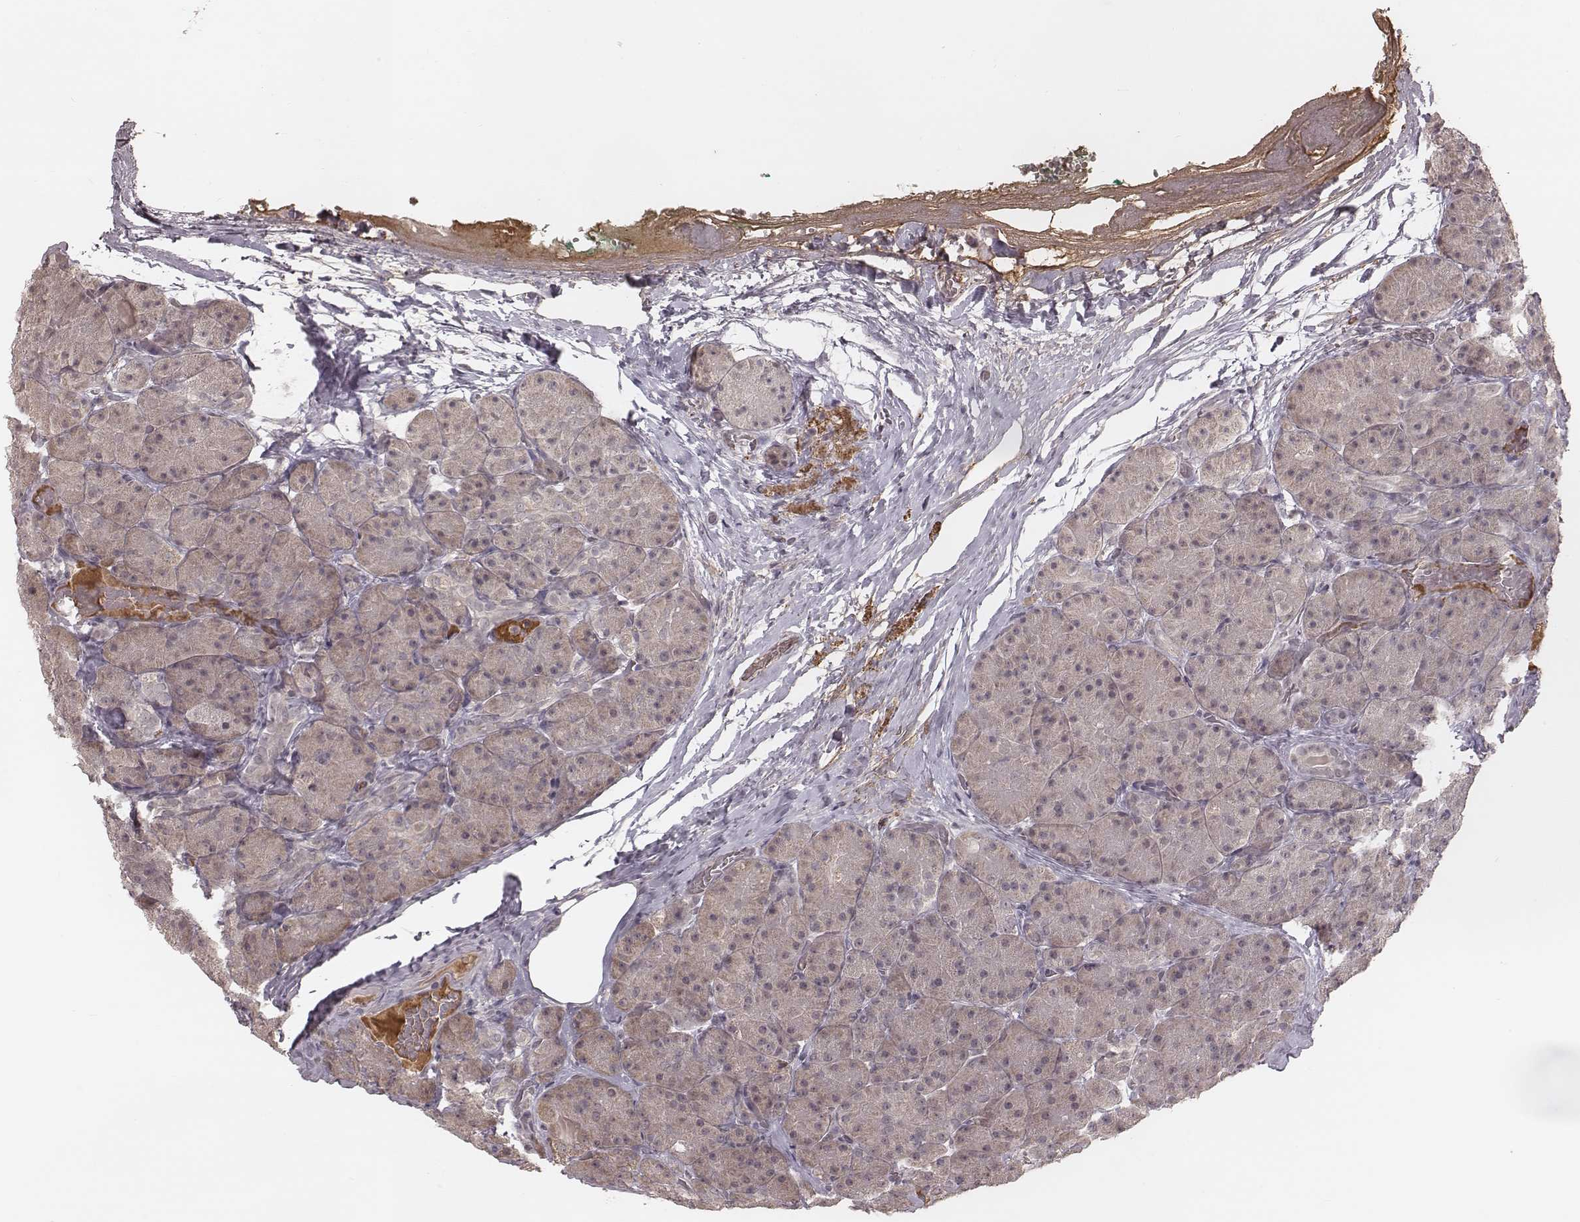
{"staining": {"intensity": "weak", "quantity": "25%-75%", "location": "cytoplasmic/membranous"}, "tissue": "pancreas", "cell_type": "Exocrine glandular cells", "image_type": "normal", "snomed": [{"axis": "morphology", "description": "Normal tissue, NOS"}, {"axis": "topography", "description": "Pancreas"}], "caption": "Immunohistochemistry of benign pancreas exhibits low levels of weak cytoplasmic/membranous expression in about 25%-75% of exocrine glandular cells. The staining was performed using DAB (3,3'-diaminobenzidine), with brown indicating positive protein expression. Nuclei are stained blue with hematoxylin.", "gene": "IL5", "patient": {"sex": "male", "age": 57}}